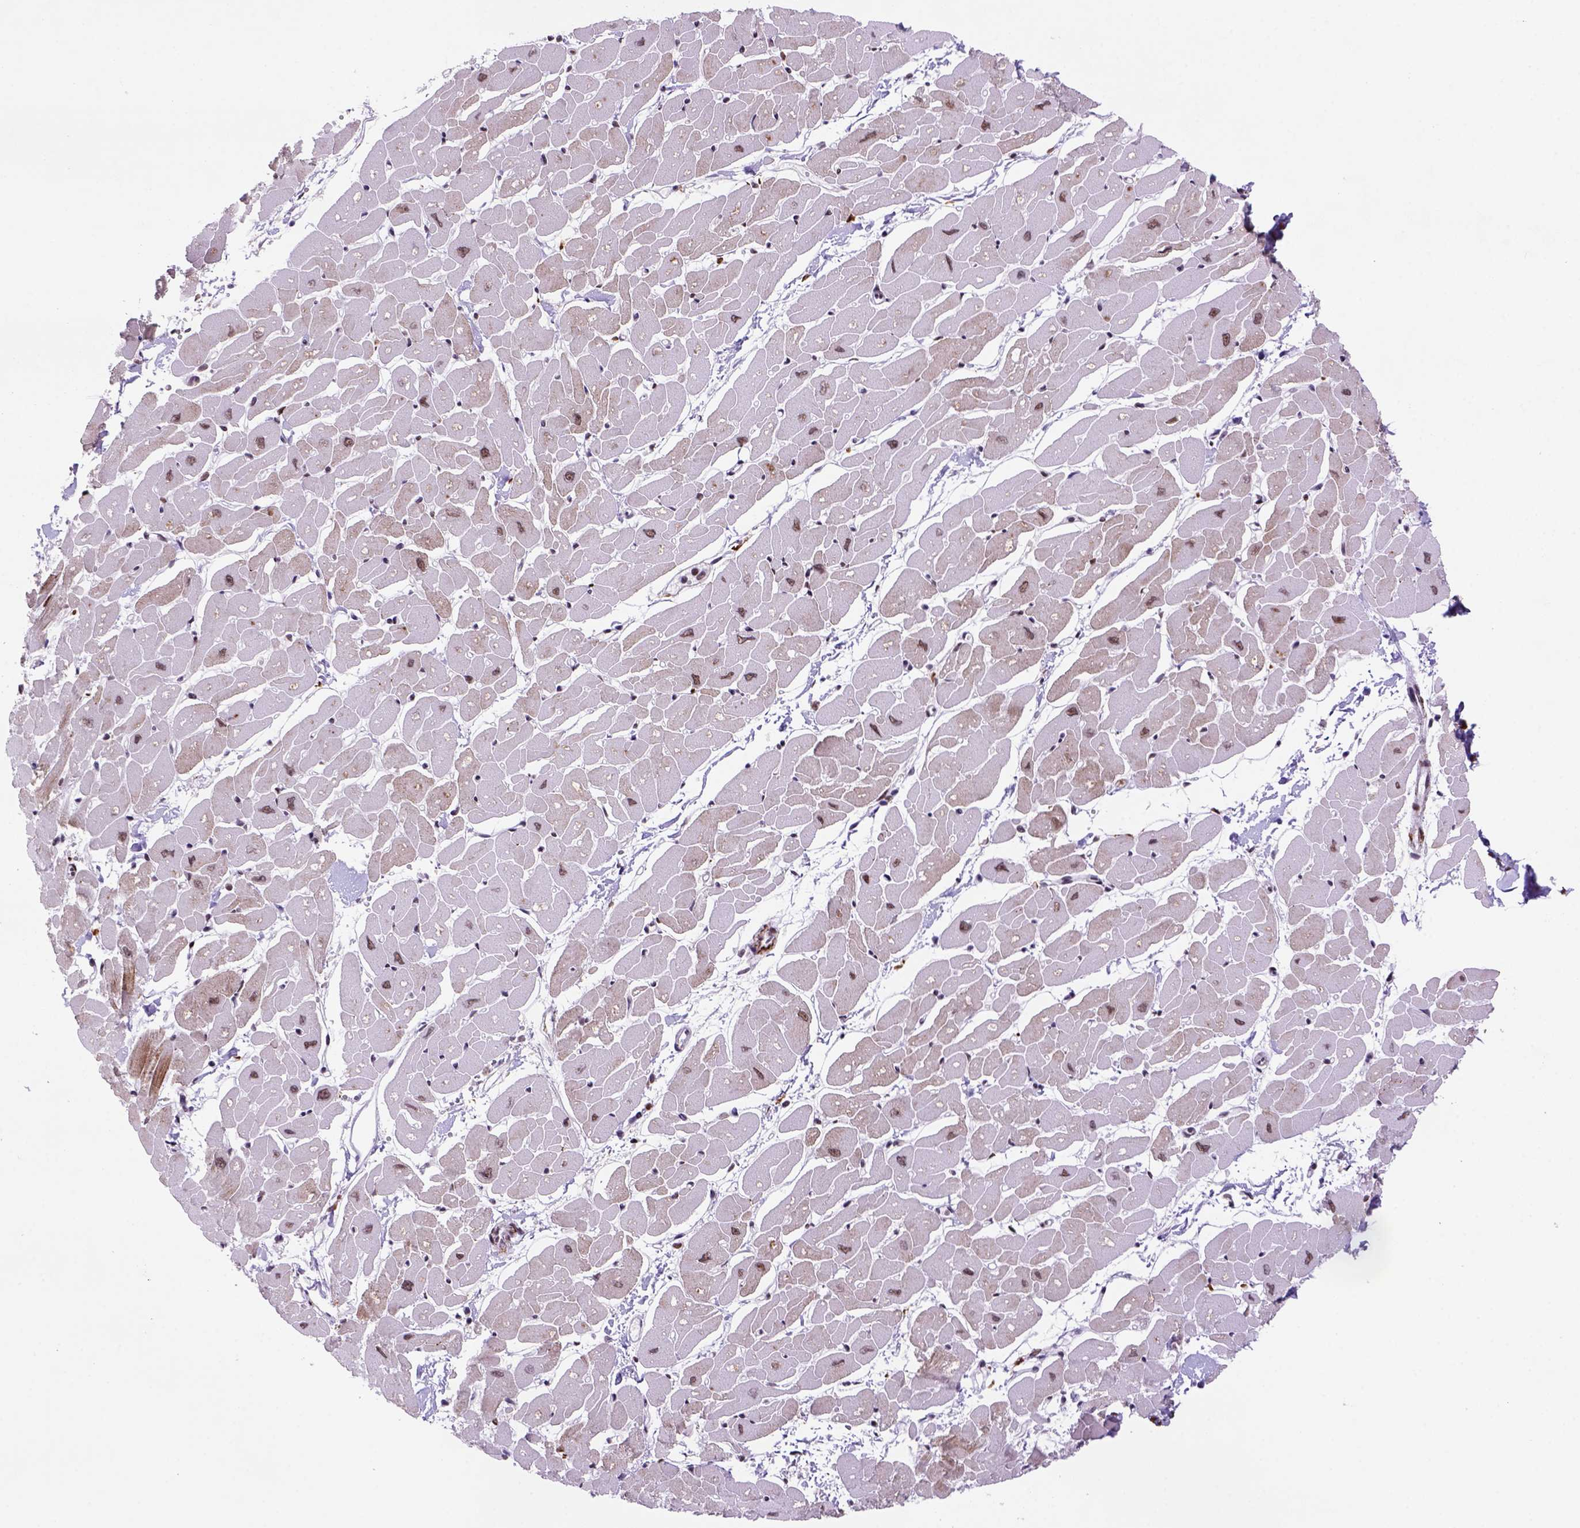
{"staining": {"intensity": "moderate", "quantity": ">75%", "location": "nuclear"}, "tissue": "heart muscle", "cell_type": "Cardiomyocytes", "image_type": "normal", "snomed": [{"axis": "morphology", "description": "Normal tissue, NOS"}, {"axis": "topography", "description": "Heart"}], "caption": "Immunohistochemical staining of unremarkable human heart muscle displays >75% levels of moderate nuclear protein staining in approximately >75% of cardiomyocytes.", "gene": "NSMCE2", "patient": {"sex": "male", "age": 57}}